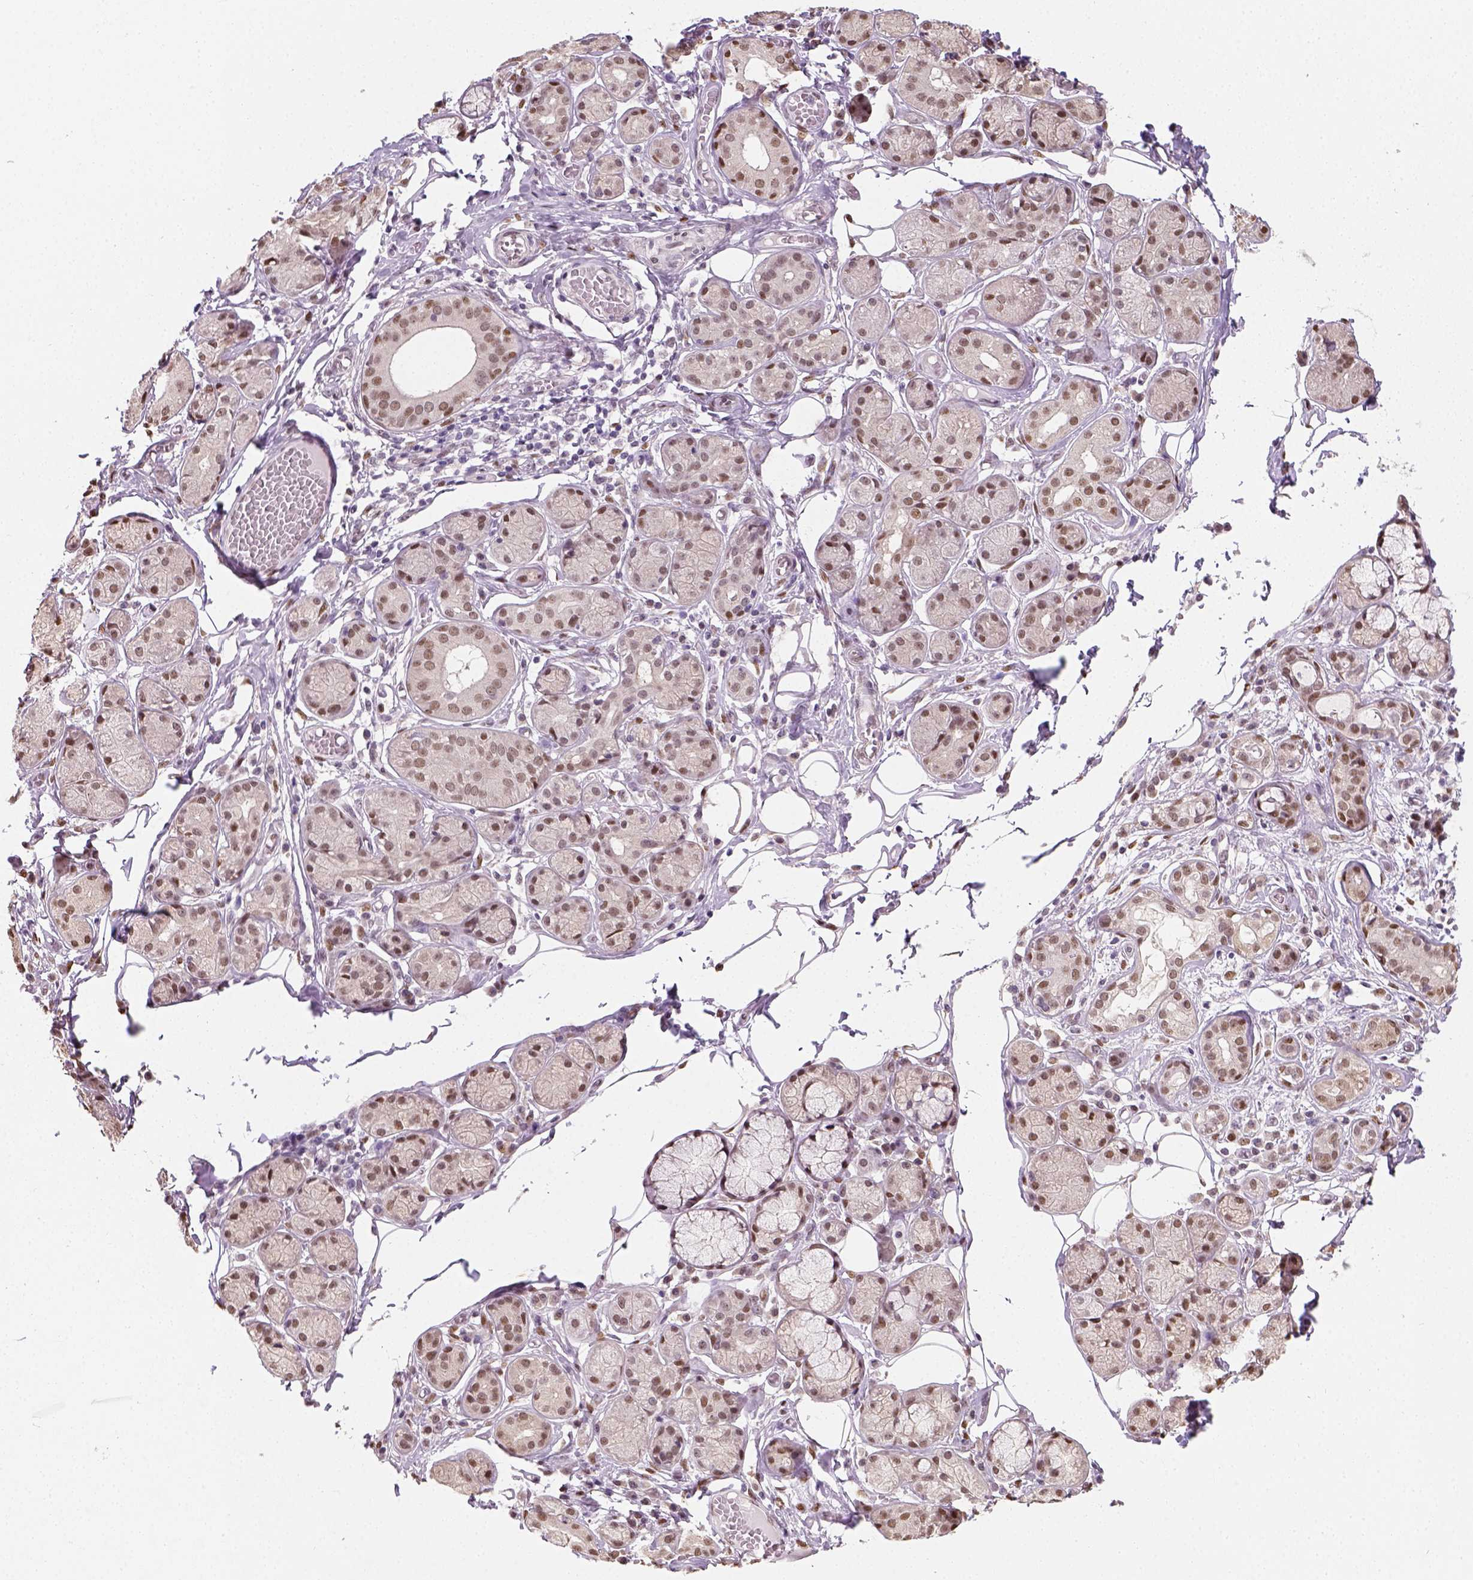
{"staining": {"intensity": "moderate", "quantity": ">75%", "location": "nuclear"}, "tissue": "salivary gland", "cell_type": "Glandular cells", "image_type": "normal", "snomed": [{"axis": "morphology", "description": "Normal tissue, NOS"}, {"axis": "topography", "description": "Salivary gland"}, {"axis": "topography", "description": "Peripheral nerve tissue"}], "caption": "Immunohistochemical staining of normal salivary gland displays medium levels of moderate nuclear expression in about >75% of glandular cells.", "gene": "C1orf112", "patient": {"sex": "male", "age": 71}}